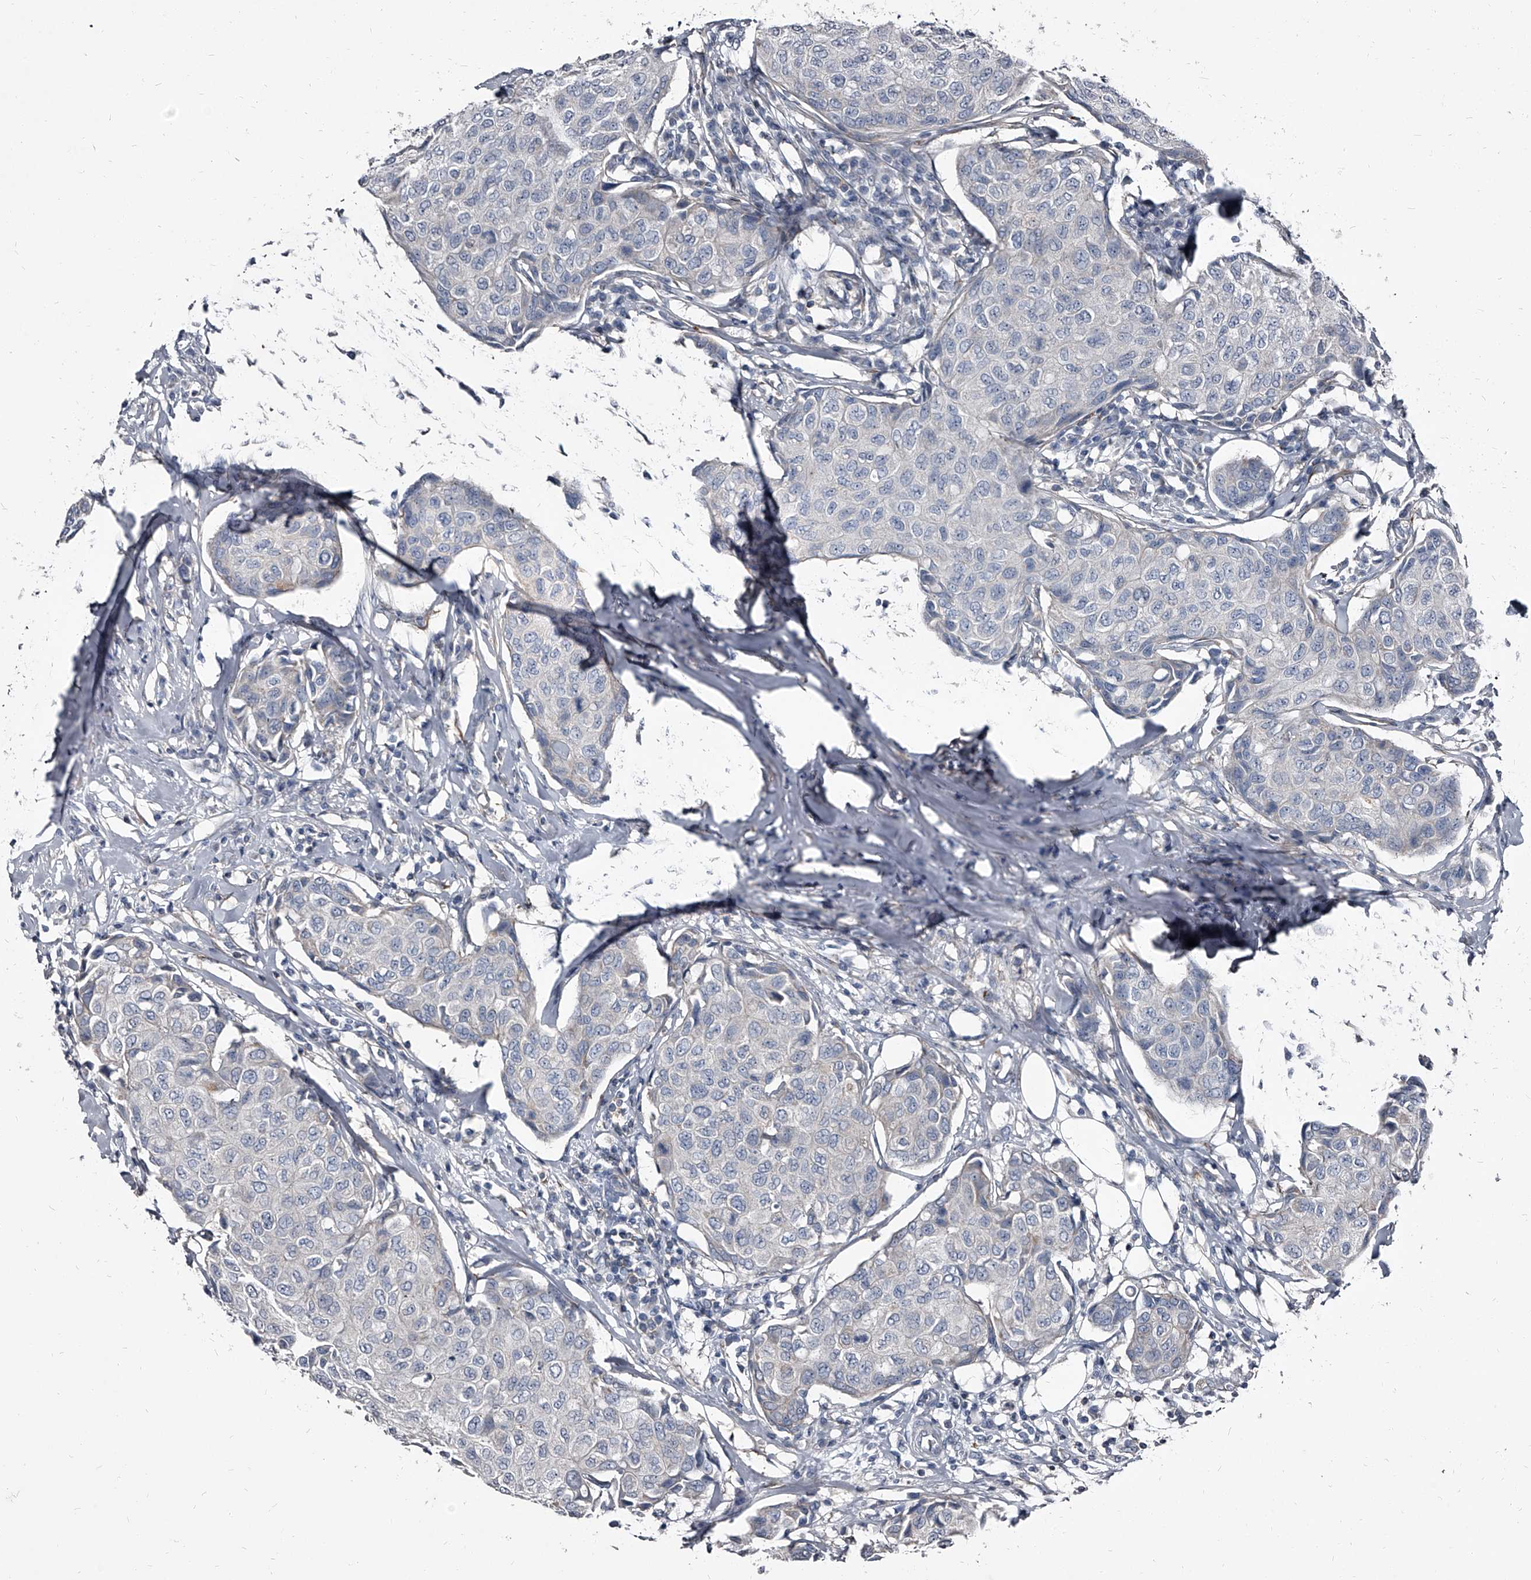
{"staining": {"intensity": "negative", "quantity": "none", "location": "none"}, "tissue": "breast cancer", "cell_type": "Tumor cells", "image_type": "cancer", "snomed": [{"axis": "morphology", "description": "Duct carcinoma"}, {"axis": "topography", "description": "Breast"}], "caption": "Tumor cells show no significant expression in infiltrating ductal carcinoma (breast). (DAB IHC, high magnification).", "gene": "PGLYRP3", "patient": {"sex": "female", "age": 80}}